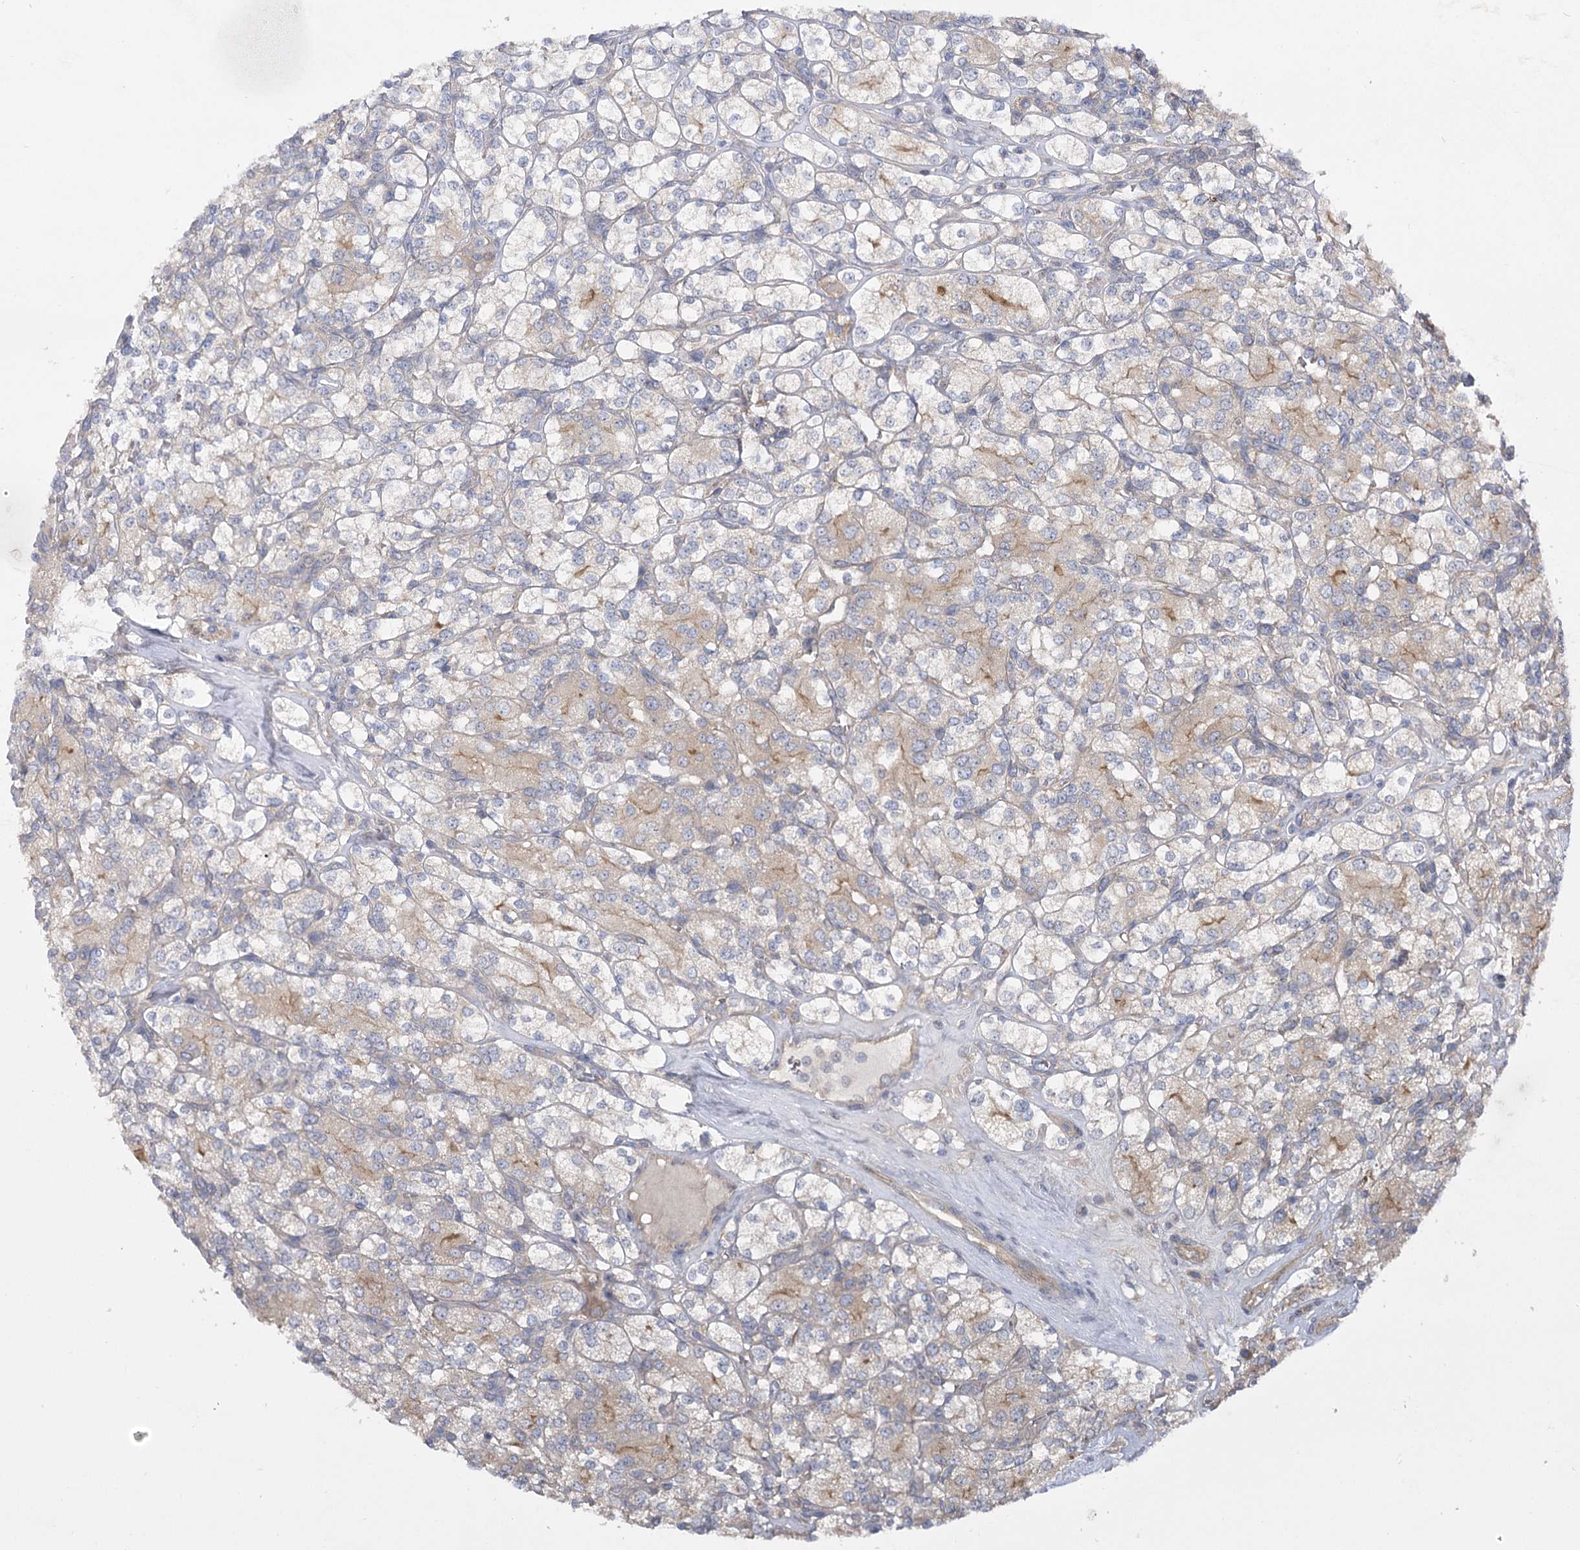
{"staining": {"intensity": "weak", "quantity": "25%-75%", "location": "cytoplasmic/membranous"}, "tissue": "renal cancer", "cell_type": "Tumor cells", "image_type": "cancer", "snomed": [{"axis": "morphology", "description": "Adenocarcinoma, NOS"}, {"axis": "topography", "description": "Kidney"}], "caption": "Adenocarcinoma (renal) stained for a protein demonstrates weak cytoplasmic/membranous positivity in tumor cells.", "gene": "BCR", "patient": {"sex": "male", "age": 77}}